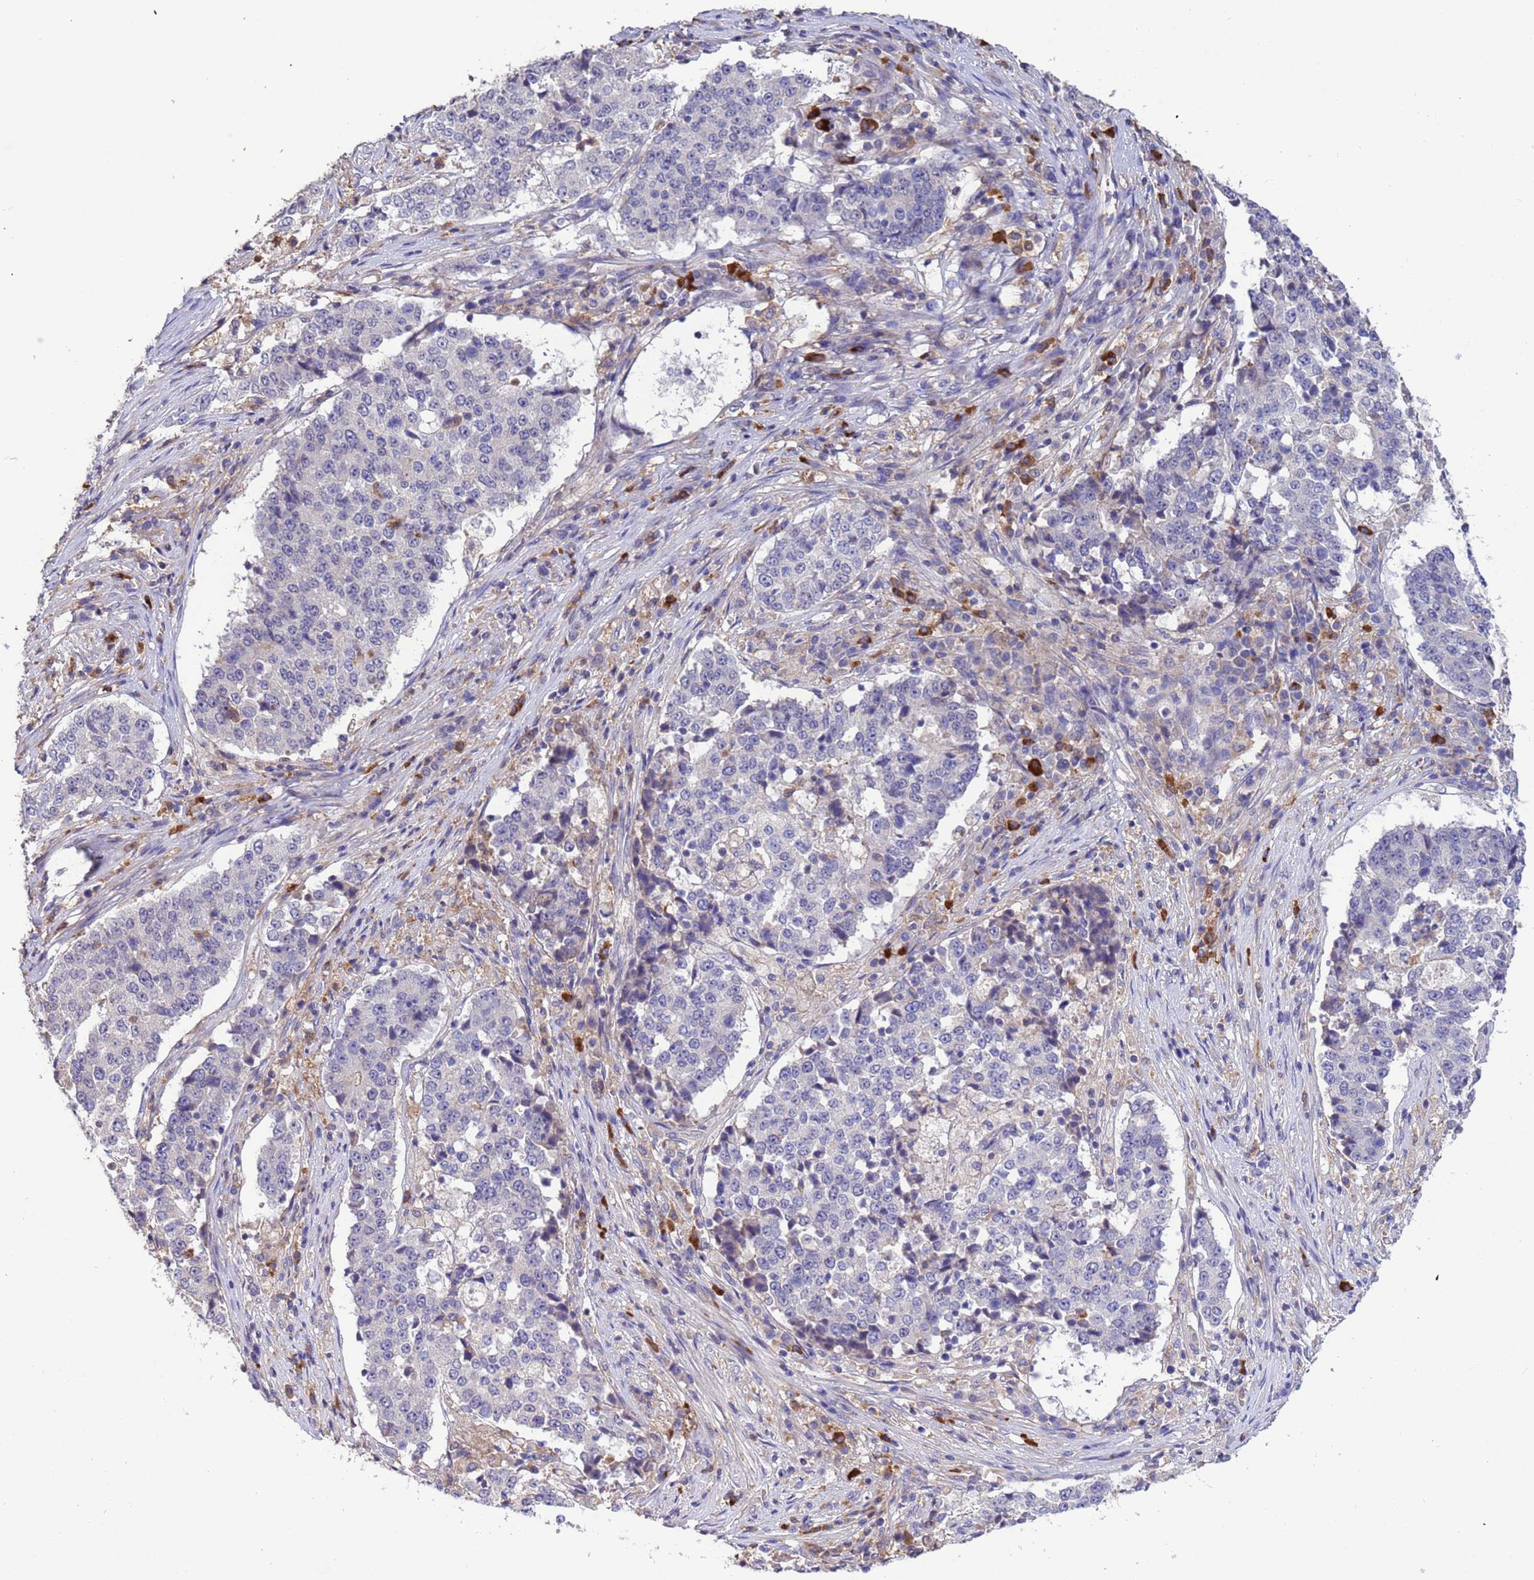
{"staining": {"intensity": "negative", "quantity": "none", "location": "none"}, "tissue": "stomach cancer", "cell_type": "Tumor cells", "image_type": "cancer", "snomed": [{"axis": "morphology", "description": "Adenocarcinoma, NOS"}, {"axis": "topography", "description": "Stomach"}], "caption": "Immunohistochemistry (IHC) image of human adenocarcinoma (stomach) stained for a protein (brown), which shows no staining in tumor cells.", "gene": "AMPD3", "patient": {"sex": "male", "age": 59}}